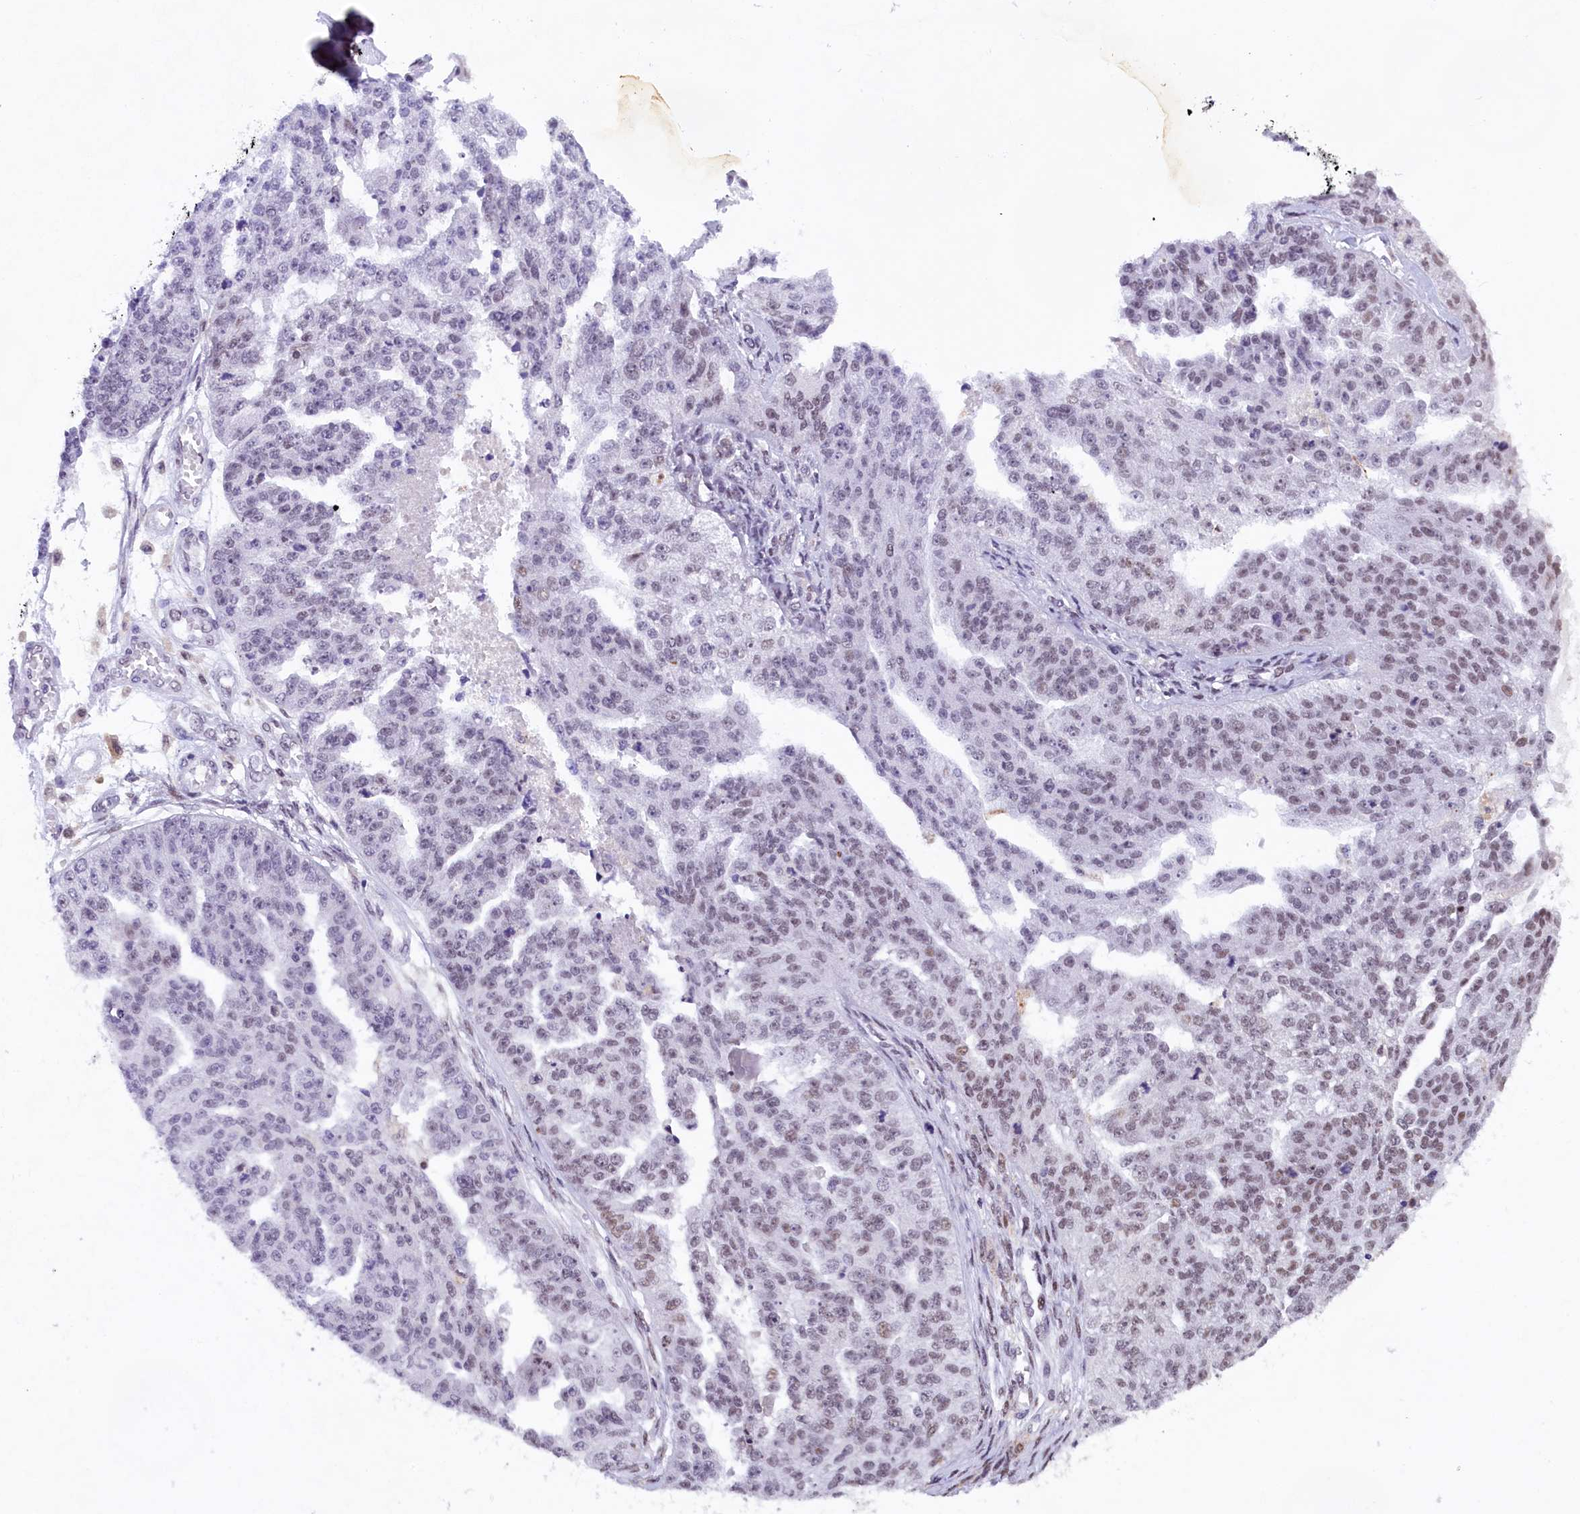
{"staining": {"intensity": "weak", "quantity": "25%-75%", "location": "nuclear"}, "tissue": "ovarian cancer", "cell_type": "Tumor cells", "image_type": "cancer", "snomed": [{"axis": "morphology", "description": "Cystadenocarcinoma, serous, NOS"}, {"axis": "topography", "description": "Ovary"}], "caption": "A micrograph of ovarian cancer stained for a protein reveals weak nuclear brown staining in tumor cells. (IHC, brightfield microscopy, high magnification).", "gene": "CDYL2", "patient": {"sex": "female", "age": 58}}